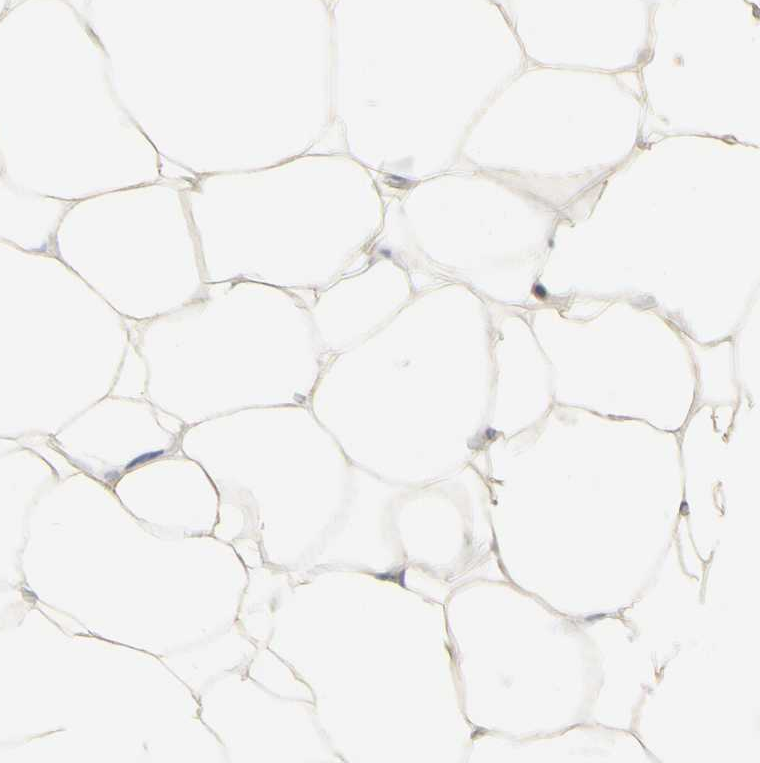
{"staining": {"intensity": "weak", "quantity": ">75%", "location": "cytoplasmic/membranous"}, "tissue": "adipose tissue", "cell_type": "Adipocytes", "image_type": "normal", "snomed": [{"axis": "morphology", "description": "Normal tissue, NOS"}, {"axis": "topography", "description": "Breast"}, {"axis": "topography", "description": "Adipose tissue"}], "caption": "Immunohistochemical staining of unremarkable adipose tissue displays >75% levels of weak cytoplasmic/membranous protein positivity in about >75% of adipocytes. (Stains: DAB in brown, nuclei in blue, Microscopy: brightfield microscopy at high magnification).", "gene": "PAK1", "patient": {"sex": "female", "age": 25}}